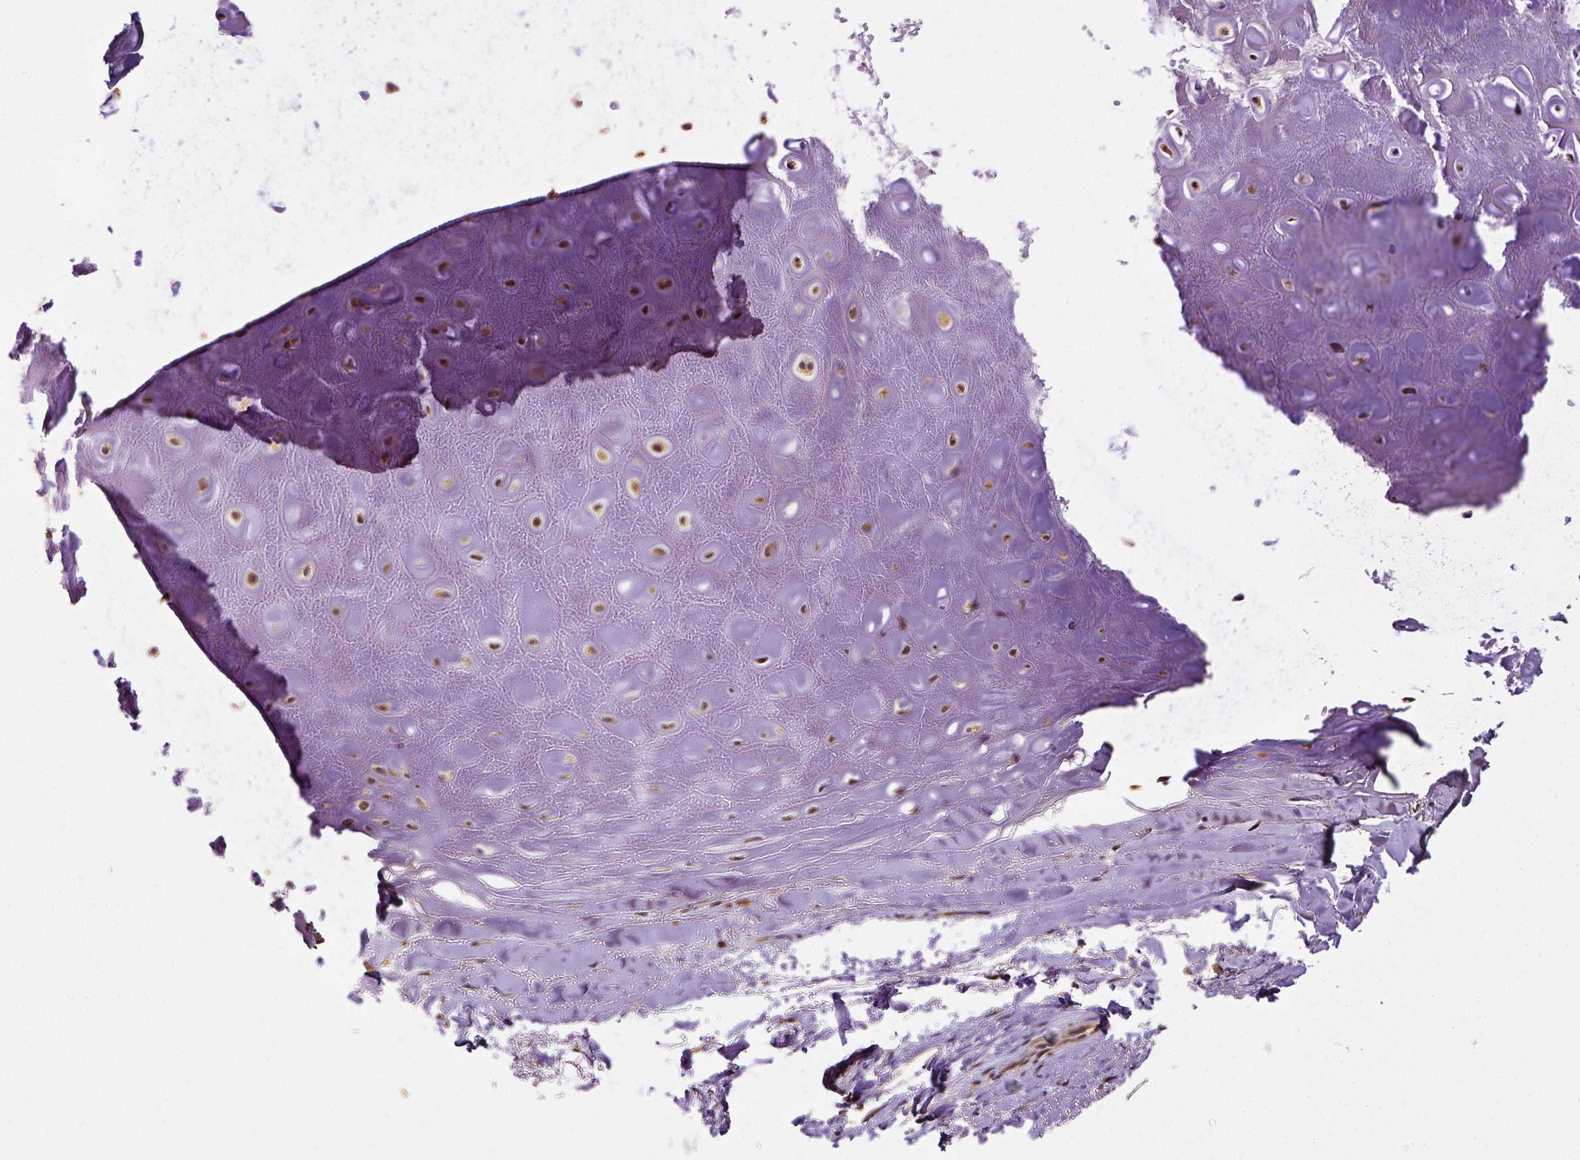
{"staining": {"intensity": "strong", "quantity": ">75%", "location": "cytoplasmic/membranous,nuclear"}, "tissue": "soft tissue", "cell_type": "Chondrocytes", "image_type": "normal", "snomed": [{"axis": "morphology", "description": "Normal tissue, NOS"}, {"axis": "topography", "description": "Cartilage tissue"}], "caption": "Soft tissue stained with a brown dye reveals strong cytoplasmic/membranous,nuclear positive positivity in about >75% of chondrocytes.", "gene": "MTDH", "patient": {"sex": "male", "age": 65}}